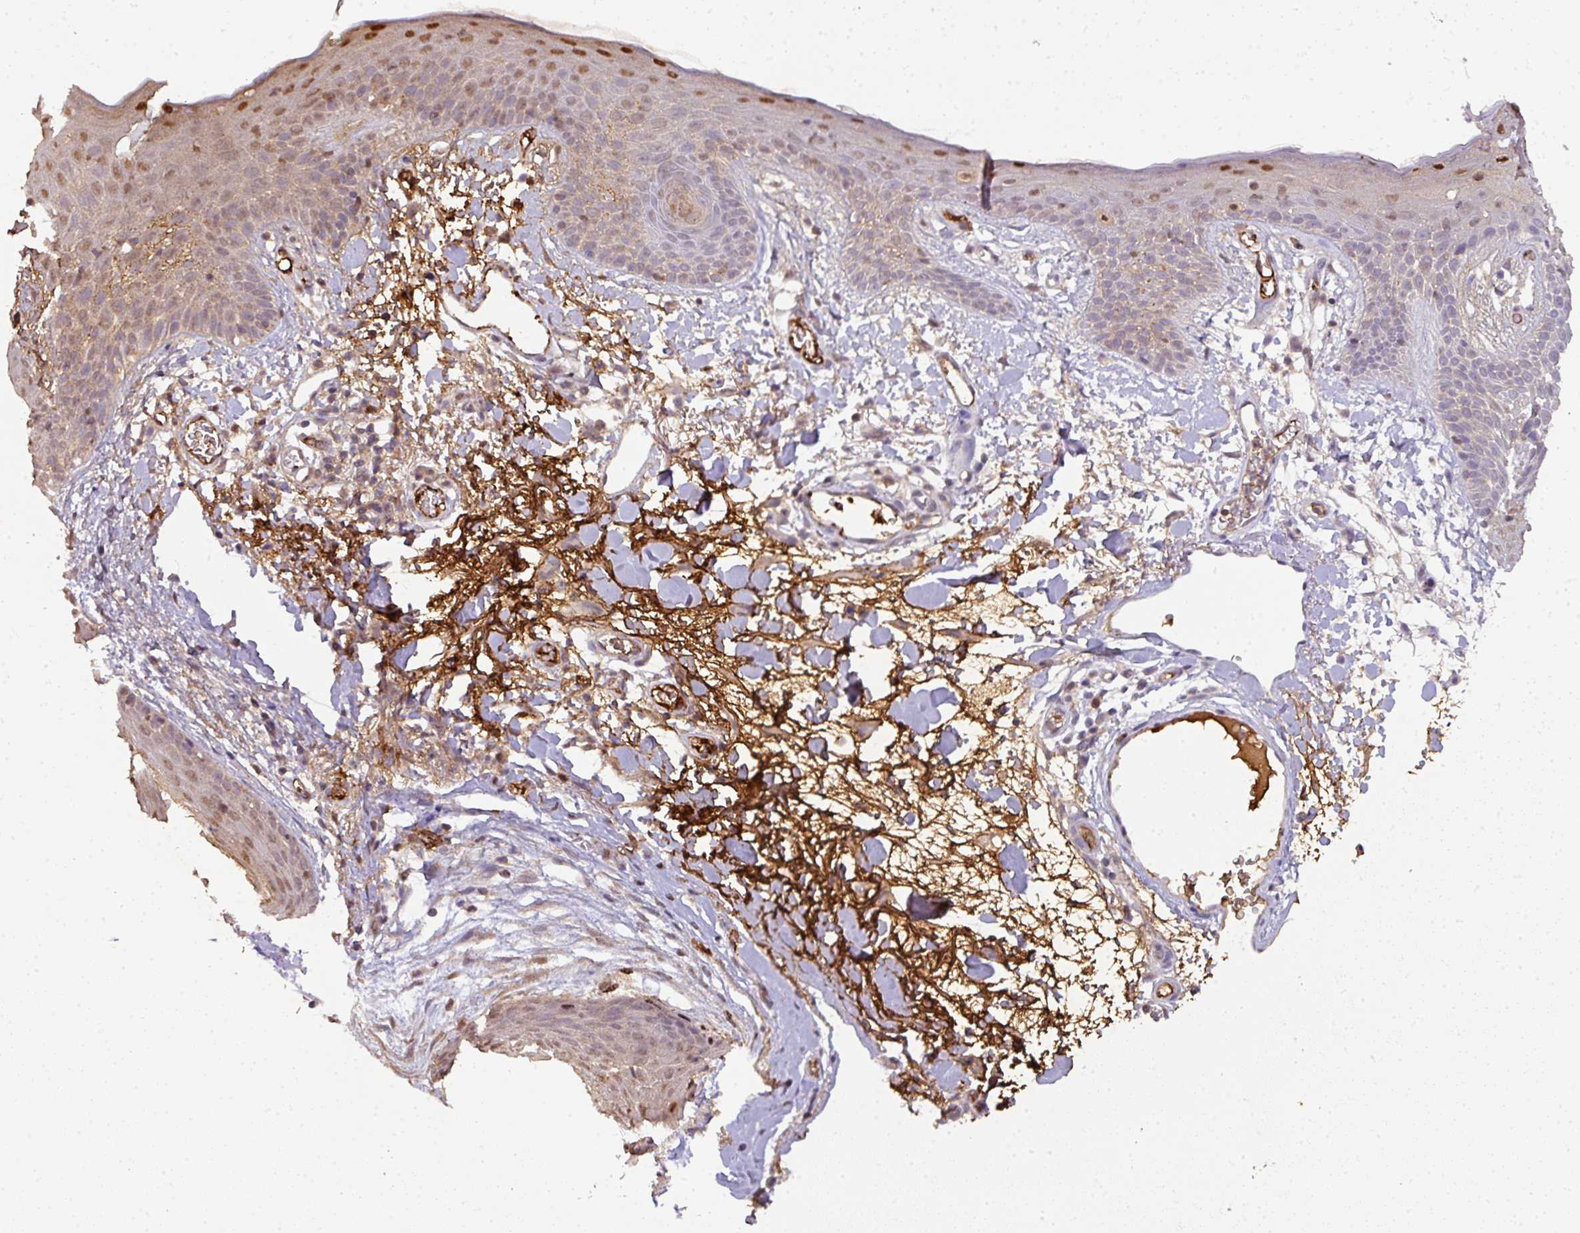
{"staining": {"intensity": "negative", "quantity": "none", "location": "none"}, "tissue": "skin", "cell_type": "Fibroblasts", "image_type": "normal", "snomed": [{"axis": "morphology", "description": "Normal tissue, NOS"}, {"axis": "topography", "description": "Skin"}], "caption": "A high-resolution histopathology image shows immunohistochemistry staining of benign skin, which displays no significant staining in fibroblasts.", "gene": "RANBP9", "patient": {"sex": "male", "age": 79}}